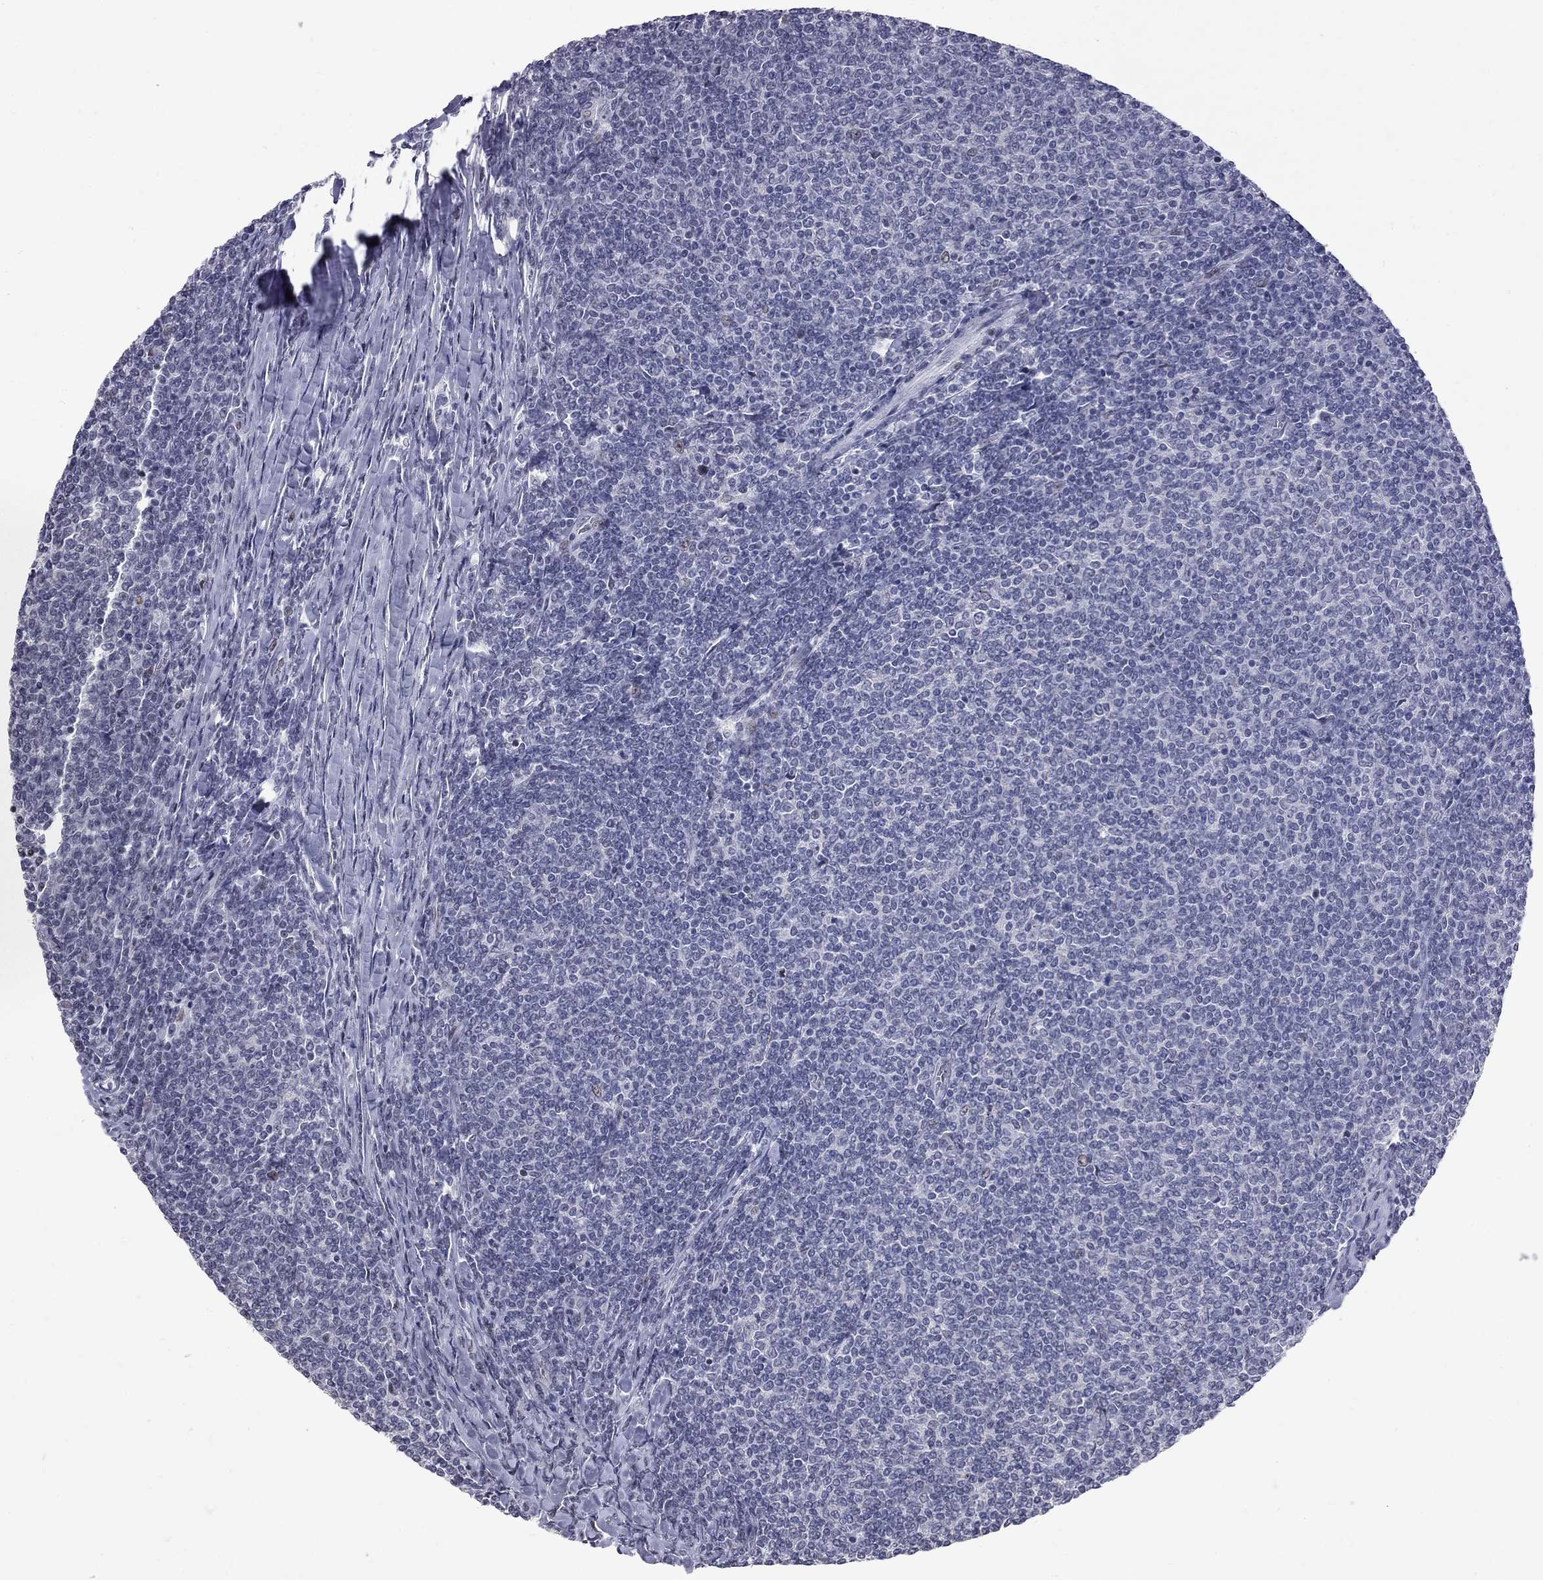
{"staining": {"intensity": "negative", "quantity": "none", "location": "none"}, "tissue": "lymphoma", "cell_type": "Tumor cells", "image_type": "cancer", "snomed": [{"axis": "morphology", "description": "Malignant lymphoma, non-Hodgkin's type, Low grade"}, {"axis": "topography", "description": "Lymph node"}], "caption": "Immunohistochemical staining of lymphoma demonstrates no significant positivity in tumor cells.", "gene": "ZNF154", "patient": {"sex": "male", "age": 52}}